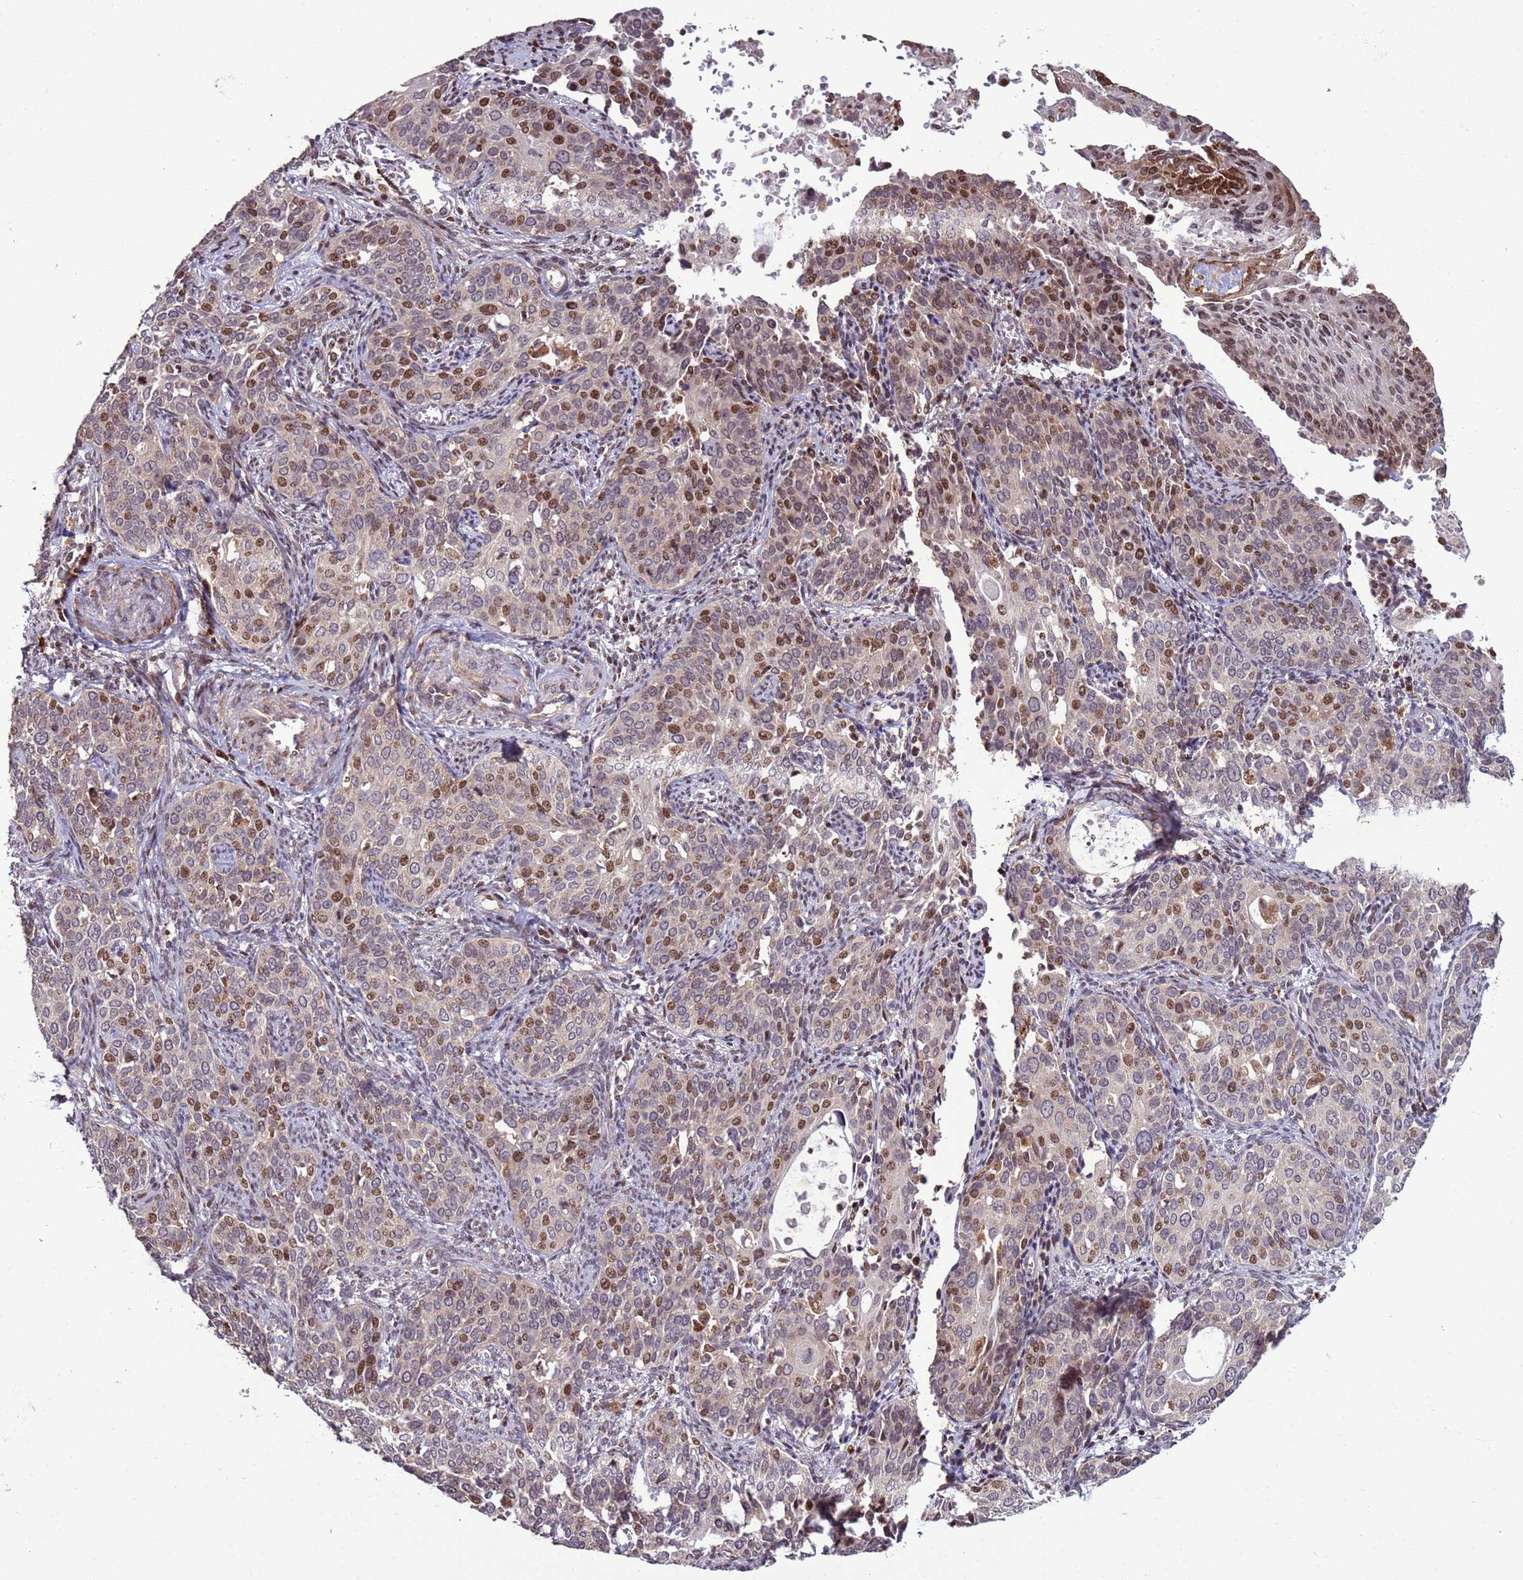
{"staining": {"intensity": "moderate", "quantity": "25%-75%", "location": "nuclear"}, "tissue": "cervical cancer", "cell_type": "Tumor cells", "image_type": "cancer", "snomed": [{"axis": "morphology", "description": "Squamous cell carcinoma, NOS"}, {"axis": "topography", "description": "Cervix"}], "caption": "The histopathology image demonstrates staining of cervical cancer (squamous cell carcinoma), revealing moderate nuclear protein positivity (brown color) within tumor cells.", "gene": "HGH1", "patient": {"sex": "female", "age": 44}}